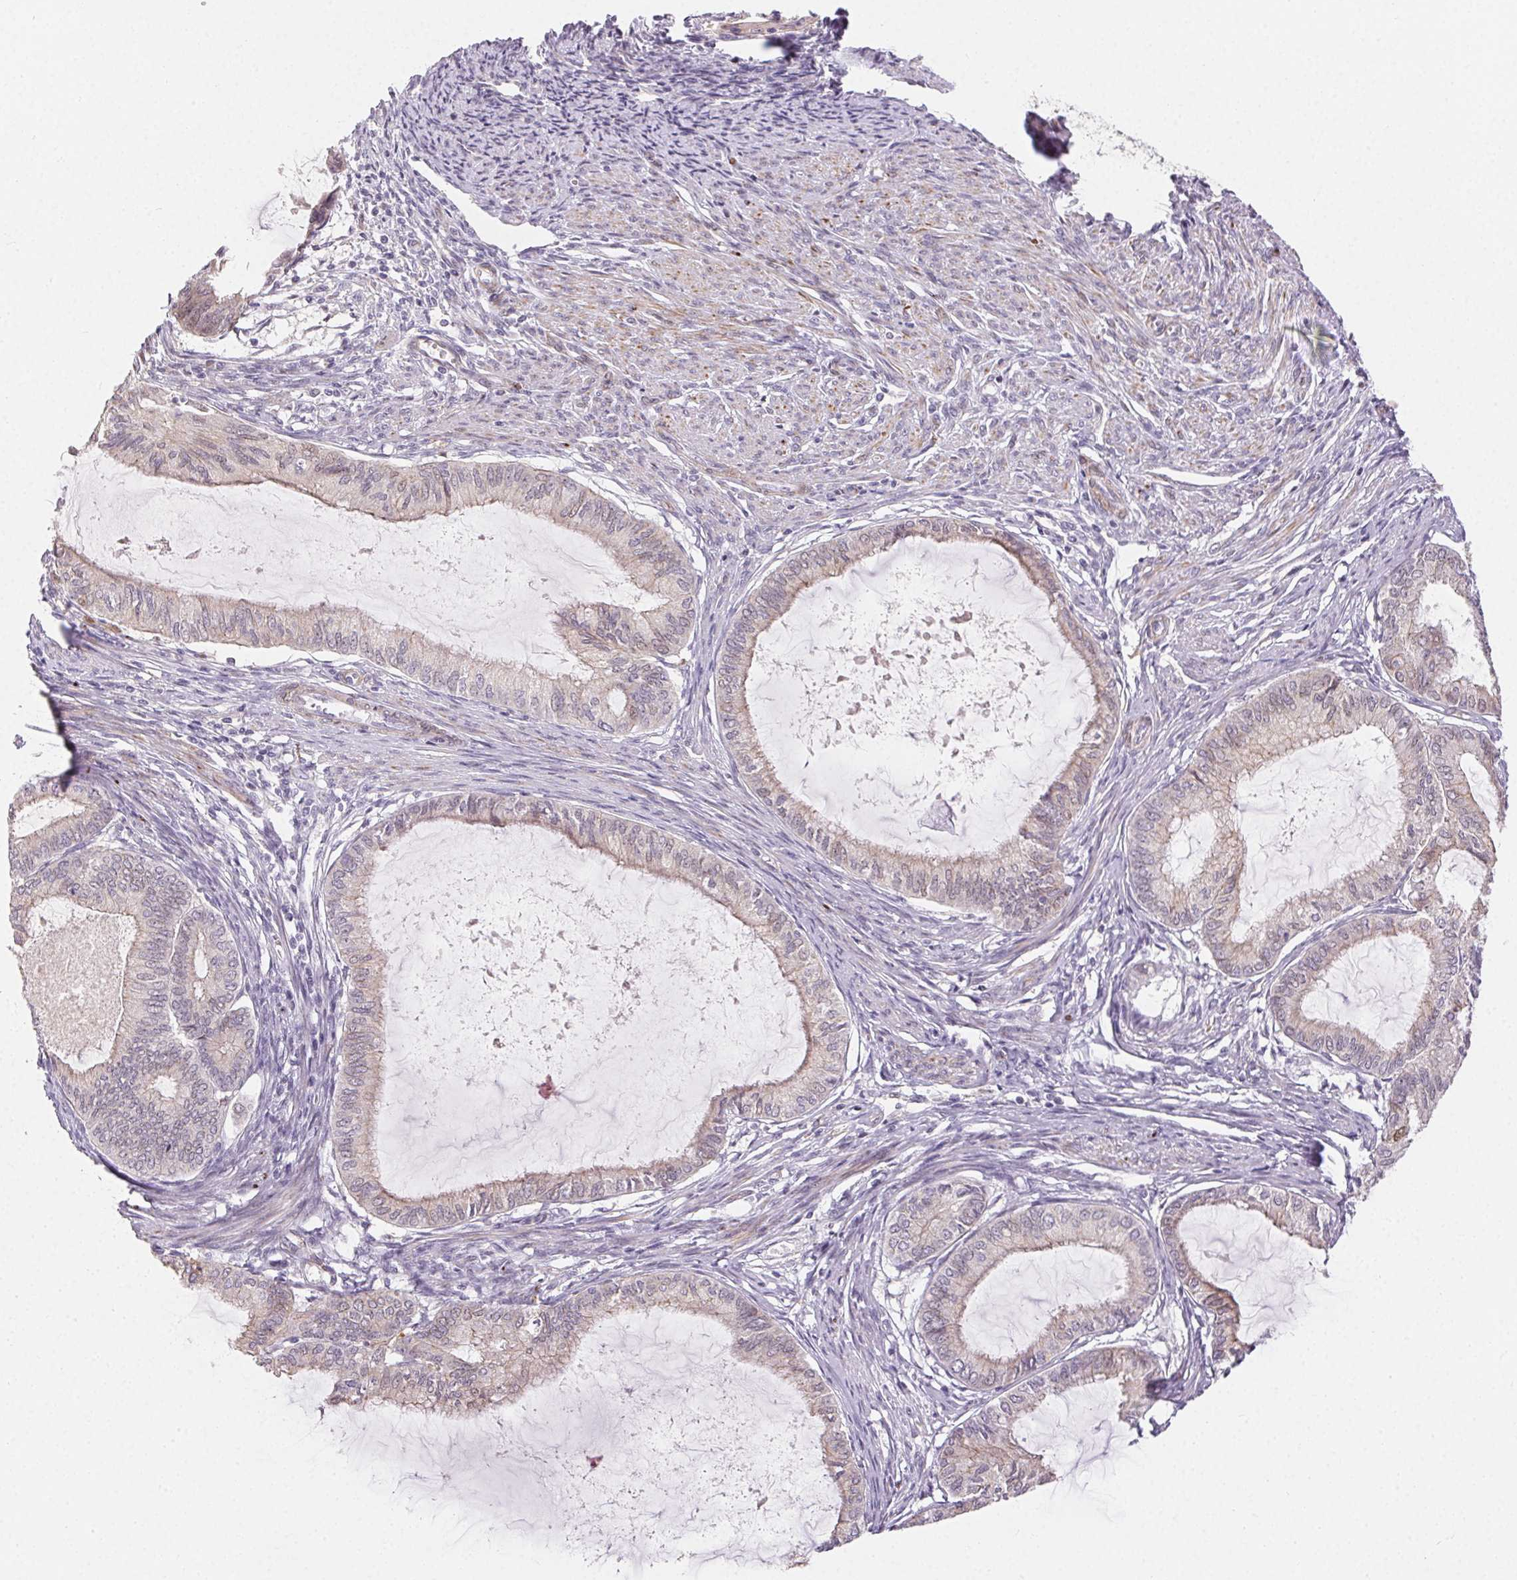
{"staining": {"intensity": "weak", "quantity": "<25%", "location": "cytoplasmic/membranous"}, "tissue": "endometrial cancer", "cell_type": "Tumor cells", "image_type": "cancer", "snomed": [{"axis": "morphology", "description": "Adenocarcinoma, NOS"}, {"axis": "topography", "description": "Endometrium"}], "caption": "Immunohistochemistry of human endometrial cancer (adenocarcinoma) displays no positivity in tumor cells. (Brightfield microscopy of DAB (3,3'-diaminobenzidine) immunohistochemistry at high magnification).", "gene": "RPGRIP1", "patient": {"sex": "female", "age": 86}}